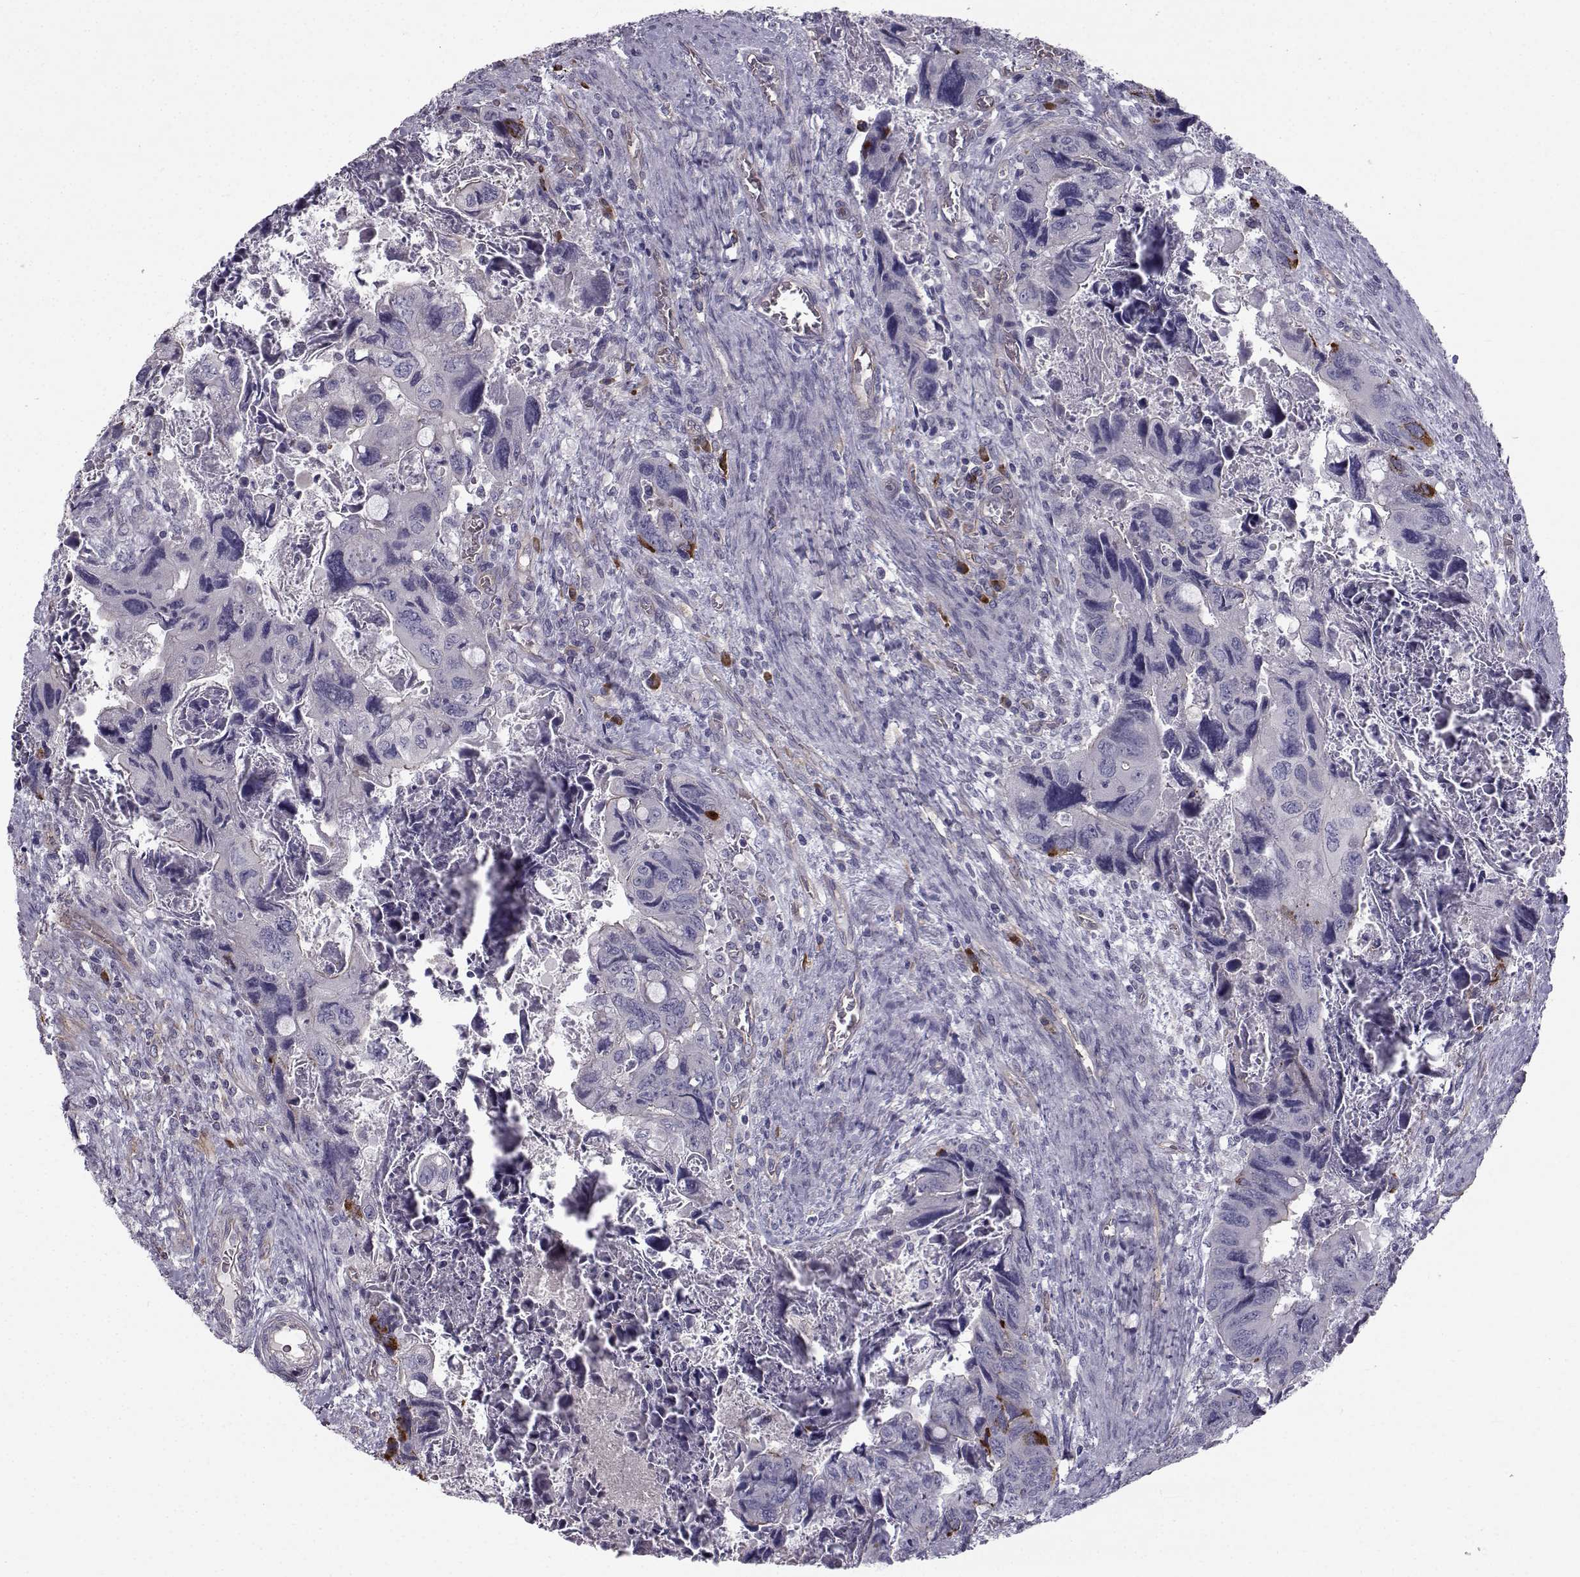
{"staining": {"intensity": "strong", "quantity": "<25%", "location": "cytoplasmic/membranous"}, "tissue": "colorectal cancer", "cell_type": "Tumor cells", "image_type": "cancer", "snomed": [{"axis": "morphology", "description": "Adenocarcinoma, NOS"}, {"axis": "topography", "description": "Rectum"}], "caption": "Adenocarcinoma (colorectal) tissue displays strong cytoplasmic/membranous positivity in approximately <25% of tumor cells, visualized by immunohistochemistry.", "gene": "QPCT", "patient": {"sex": "male", "age": 62}}